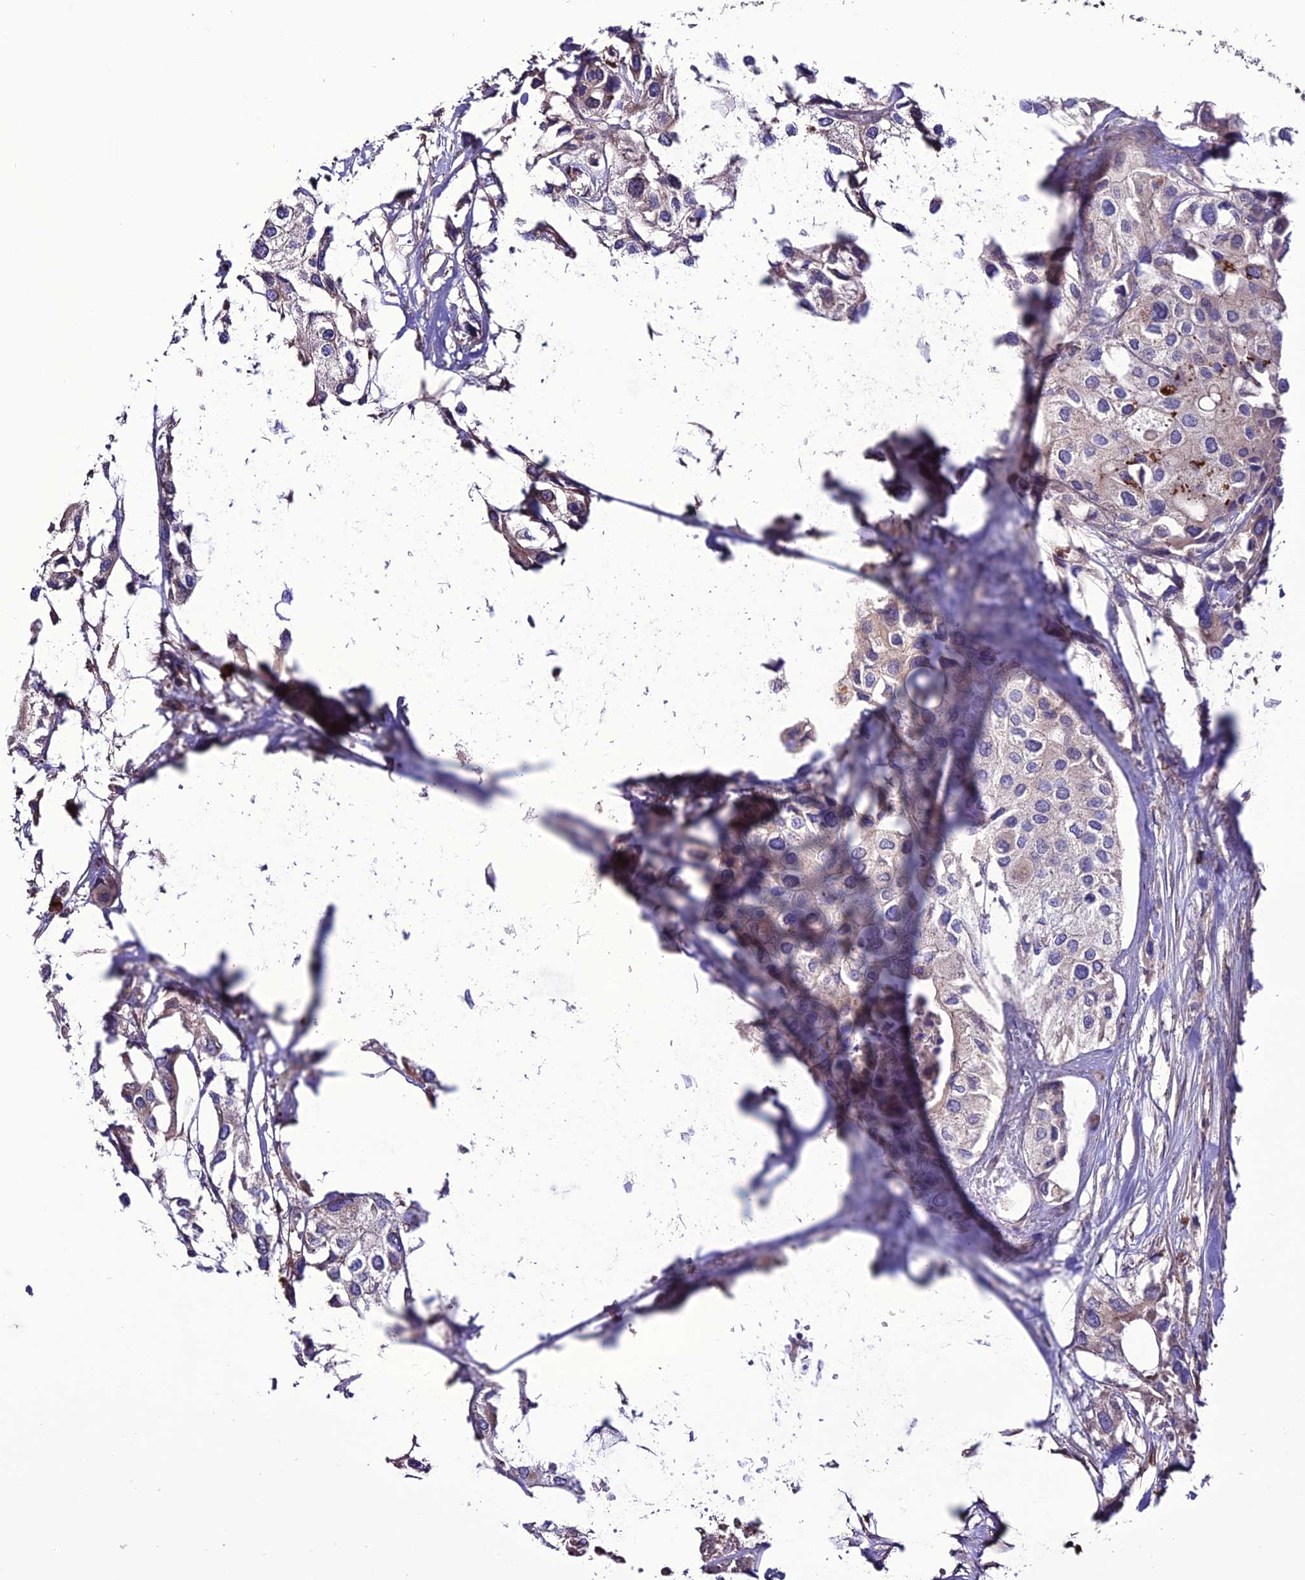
{"staining": {"intensity": "weak", "quantity": "<25%", "location": "cytoplasmic/membranous"}, "tissue": "urothelial cancer", "cell_type": "Tumor cells", "image_type": "cancer", "snomed": [{"axis": "morphology", "description": "Urothelial carcinoma, High grade"}, {"axis": "topography", "description": "Urinary bladder"}], "caption": "The photomicrograph shows no staining of tumor cells in urothelial cancer.", "gene": "PPIL3", "patient": {"sex": "male", "age": 64}}